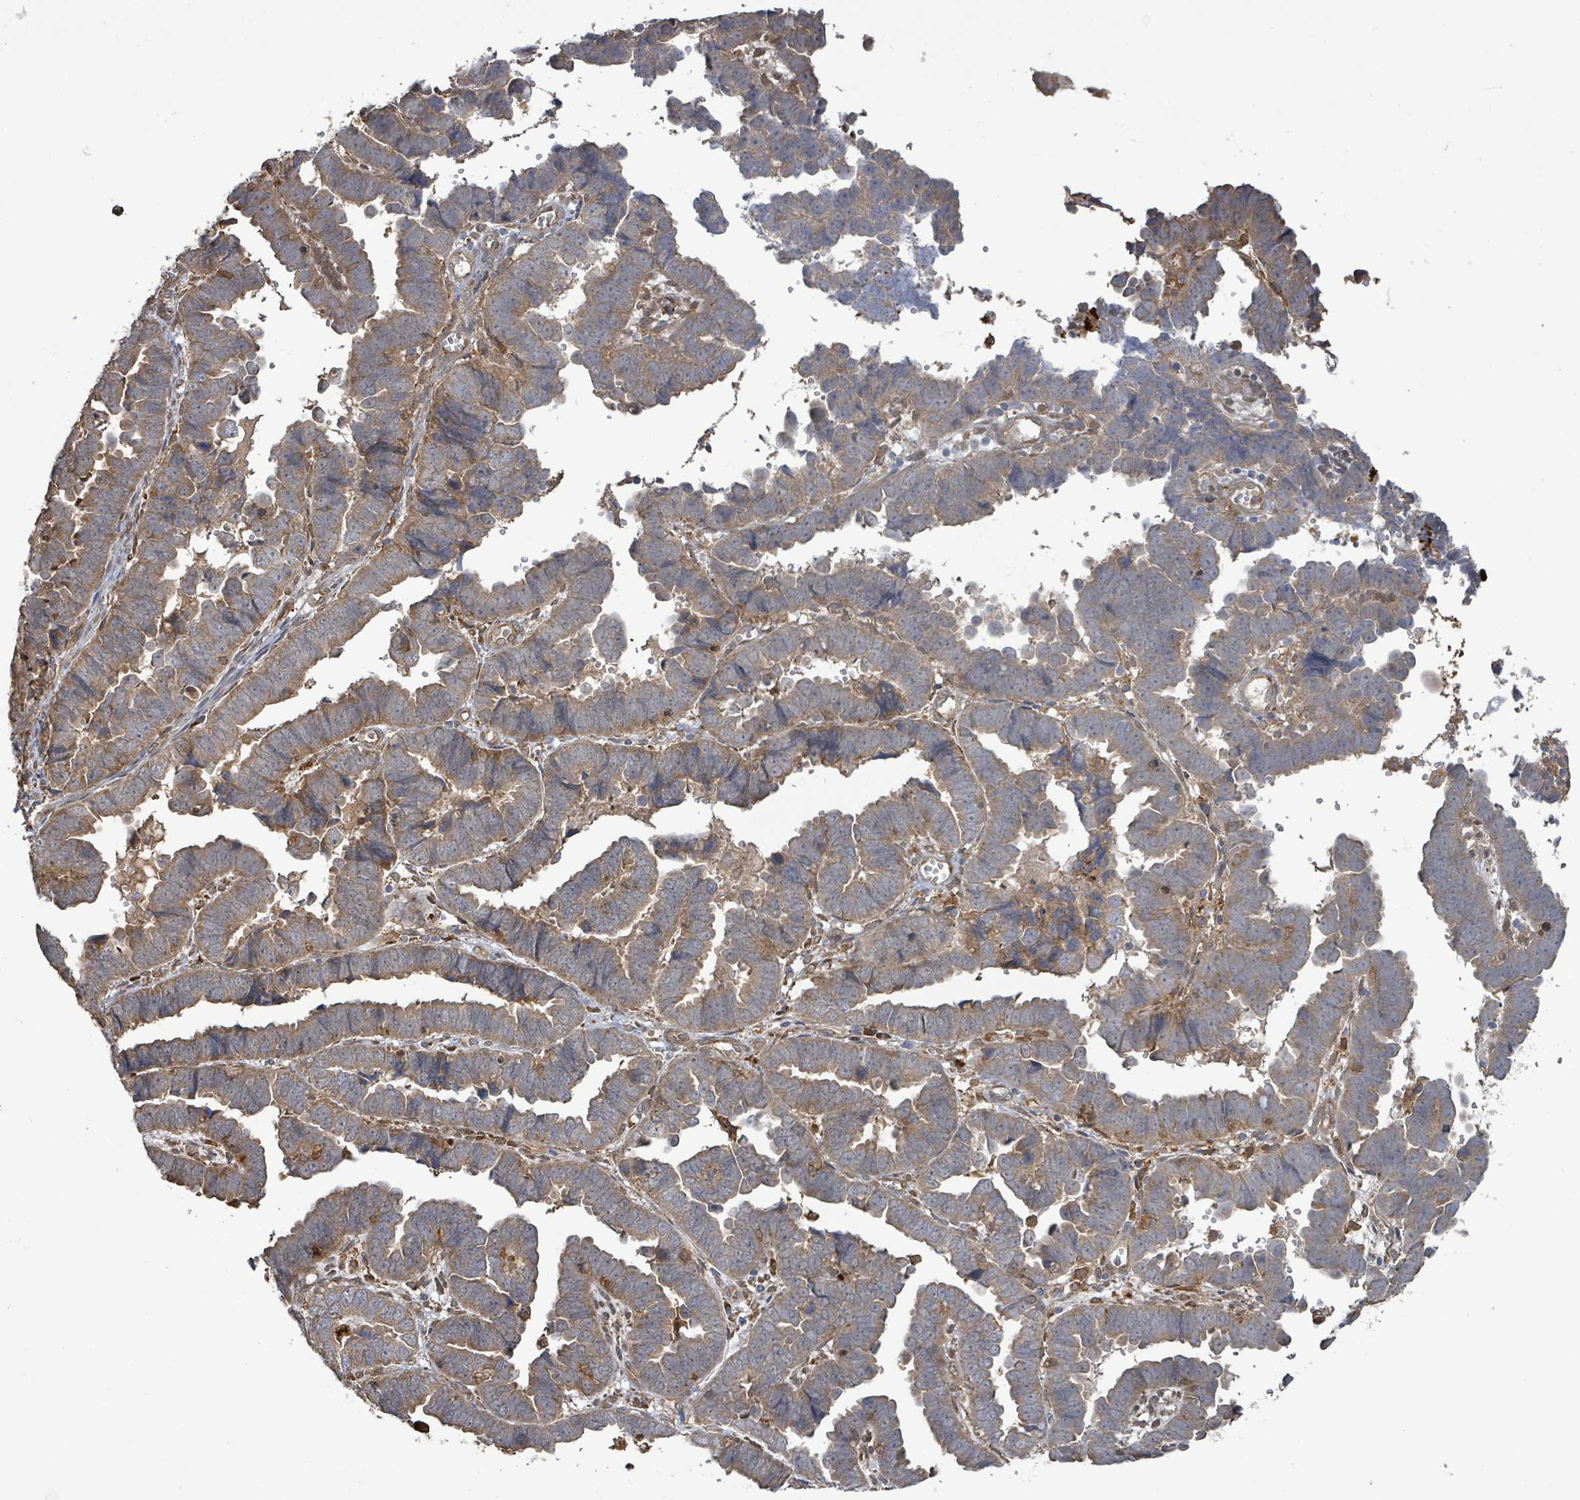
{"staining": {"intensity": "moderate", "quantity": ">75%", "location": "cytoplasmic/membranous"}, "tissue": "endometrial cancer", "cell_type": "Tumor cells", "image_type": "cancer", "snomed": [{"axis": "morphology", "description": "Adenocarcinoma, NOS"}, {"axis": "topography", "description": "Endometrium"}], "caption": "Immunohistochemistry histopathology image of human endometrial cancer (adenocarcinoma) stained for a protein (brown), which shows medium levels of moderate cytoplasmic/membranous expression in about >75% of tumor cells.", "gene": "ARPIN", "patient": {"sex": "female", "age": 75}}